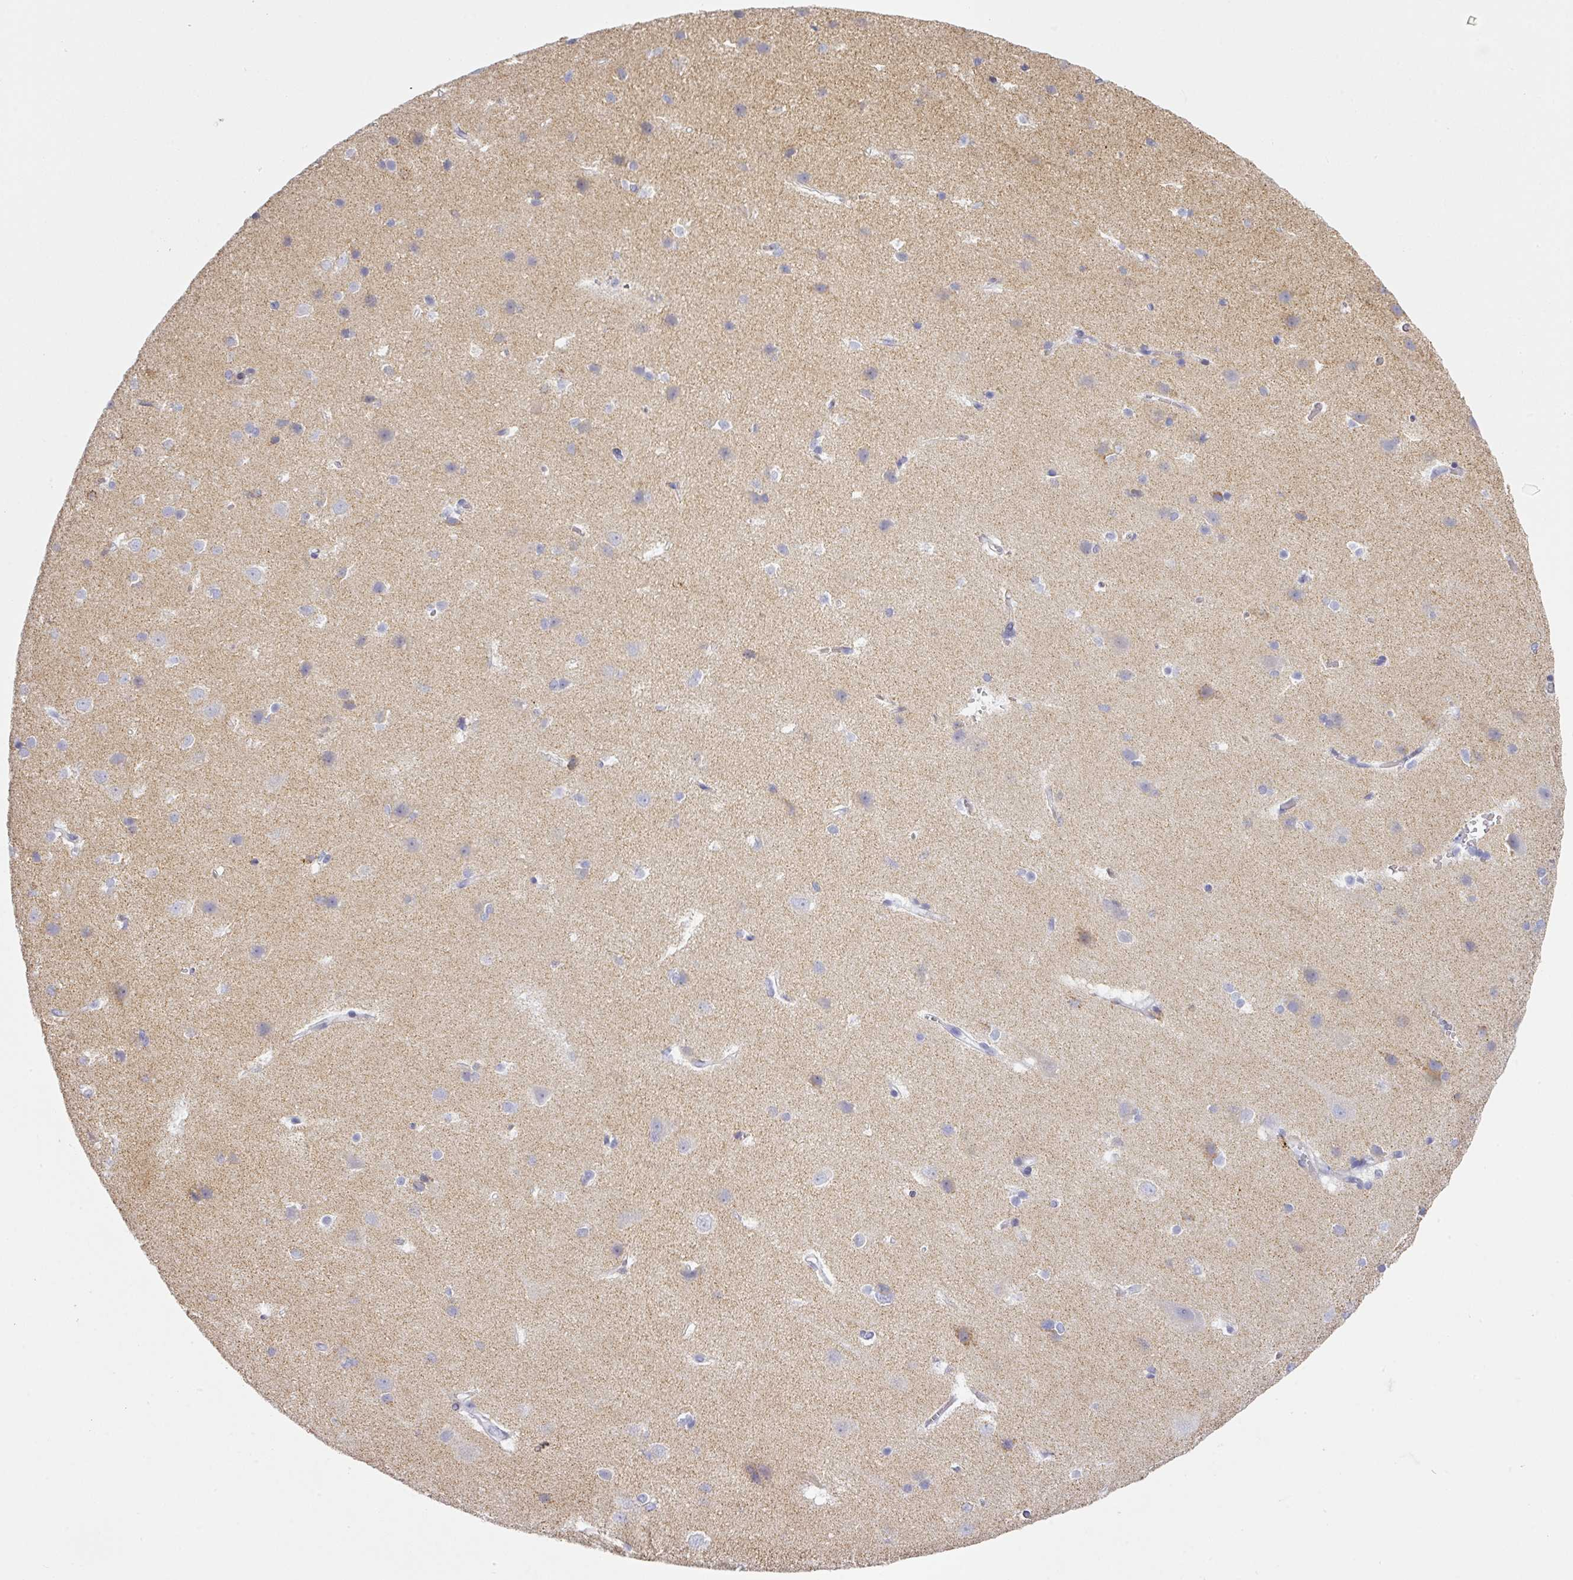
{"staining": {"intensity": "negative", "quantity": "none", "location": "none"}, "tissue": "cerebral cortex", "cell_type": "Endothelial cells", "image_type": "normal", "snomed": [{"axis": "morphology", "description": "Normal tissue, NOS"}, {"axis": "topography", "description": "Cerebral cortex"}], "caption": "This is an immunohistochemistry photomicrograph of normal cerebral cortex. There is no expression in endothelial cells.", "gene": "ANKRD29", "patient": {"sex": "male", "age": 37}}